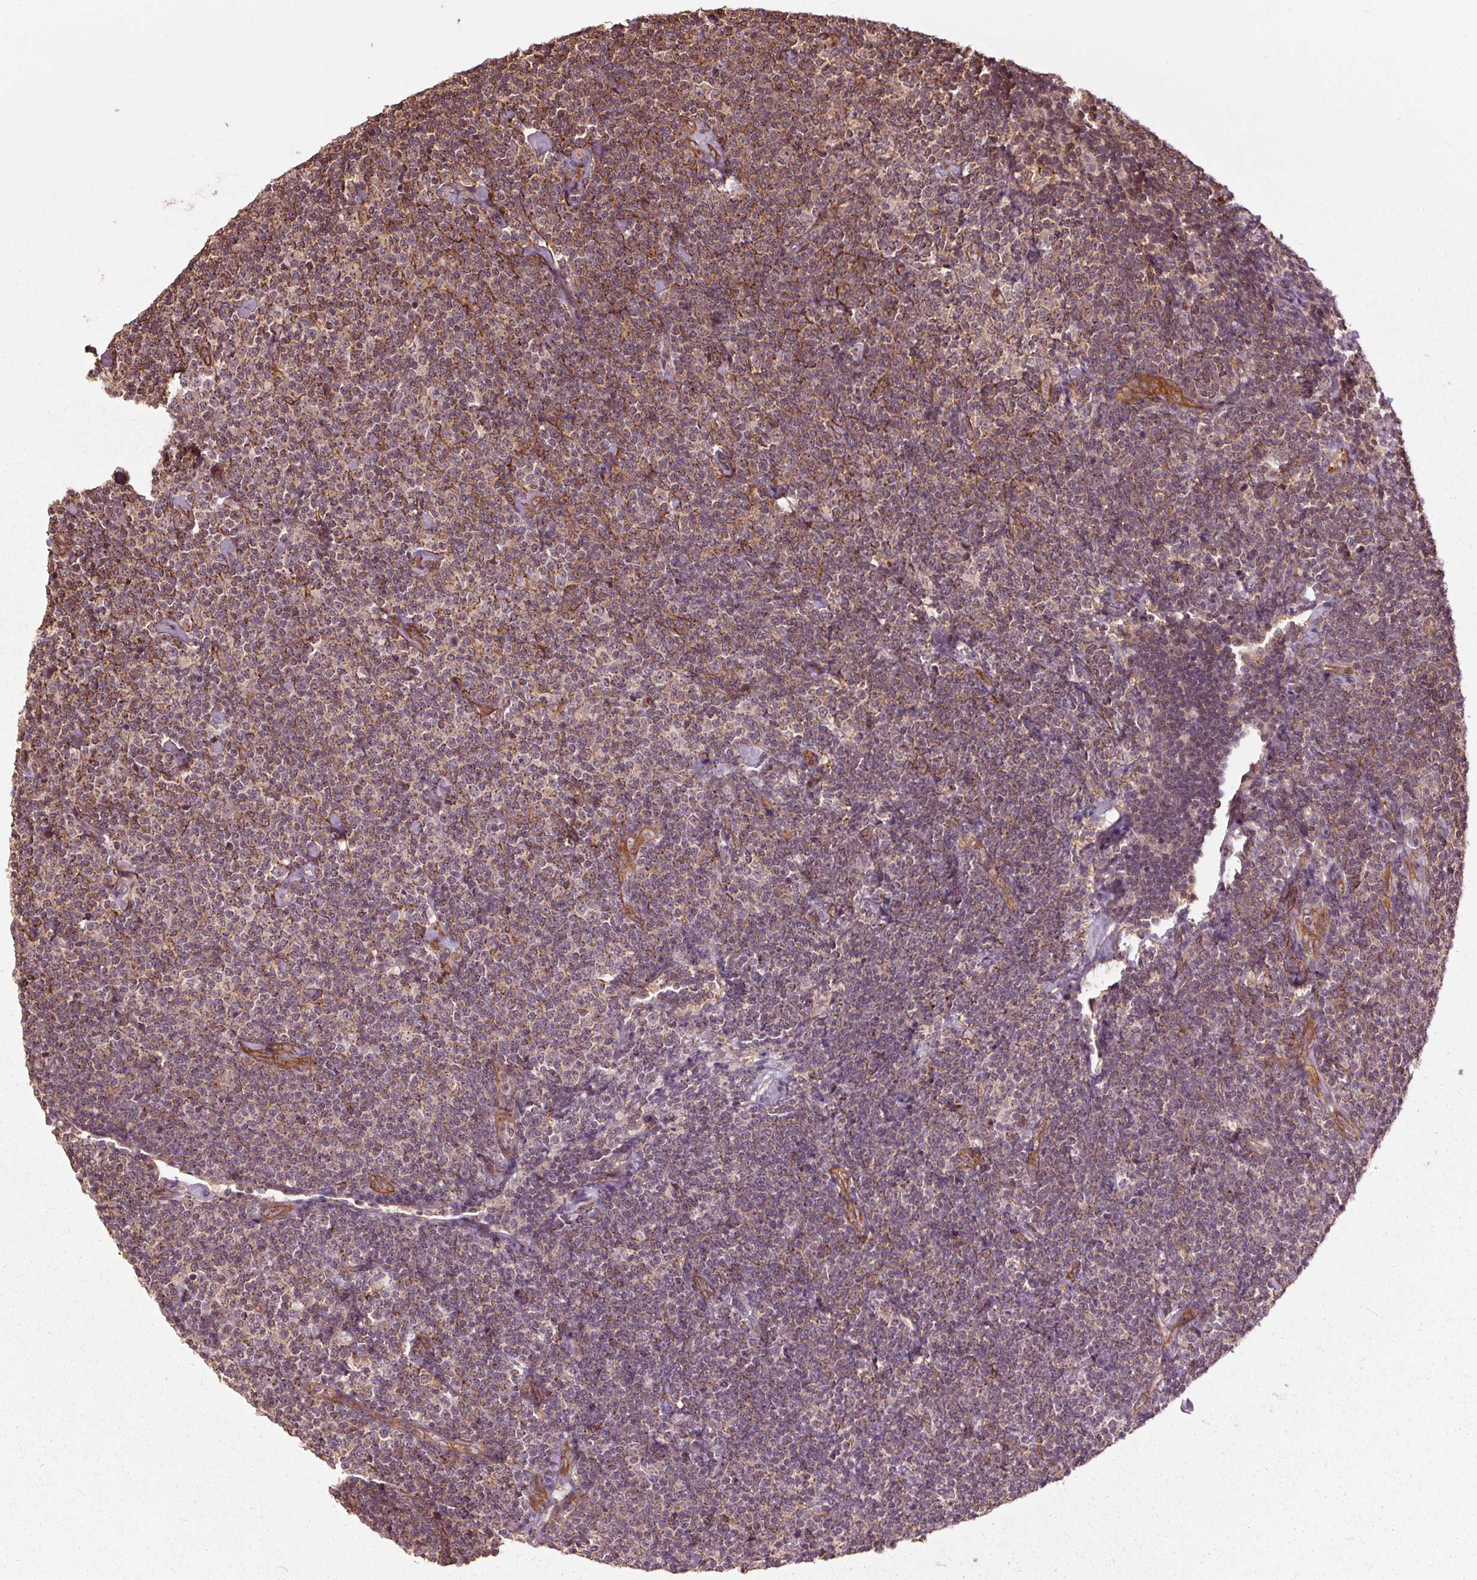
{"staining": {"intensity": "weak", "quantity": "25%-75%", "location": "cytoplasmic/membranous"}, "tissue": "lymphoma", "cell_type": "Tumor cells", "image_type": "cancer", "snomed": [{"axis": "morphology", "description": "Malignant lymphoma, non-Hodgkin's type, Low grade"}, {"axis": "topography", "description": "Lymph node"}], "caption": "This is an image of IHC staining of lymphoma, which shows weak staining in the cytoplasmic/membranous of tumor cells.", "gene": "CEP95", "patient": {"sex": "male", "age": 81}}